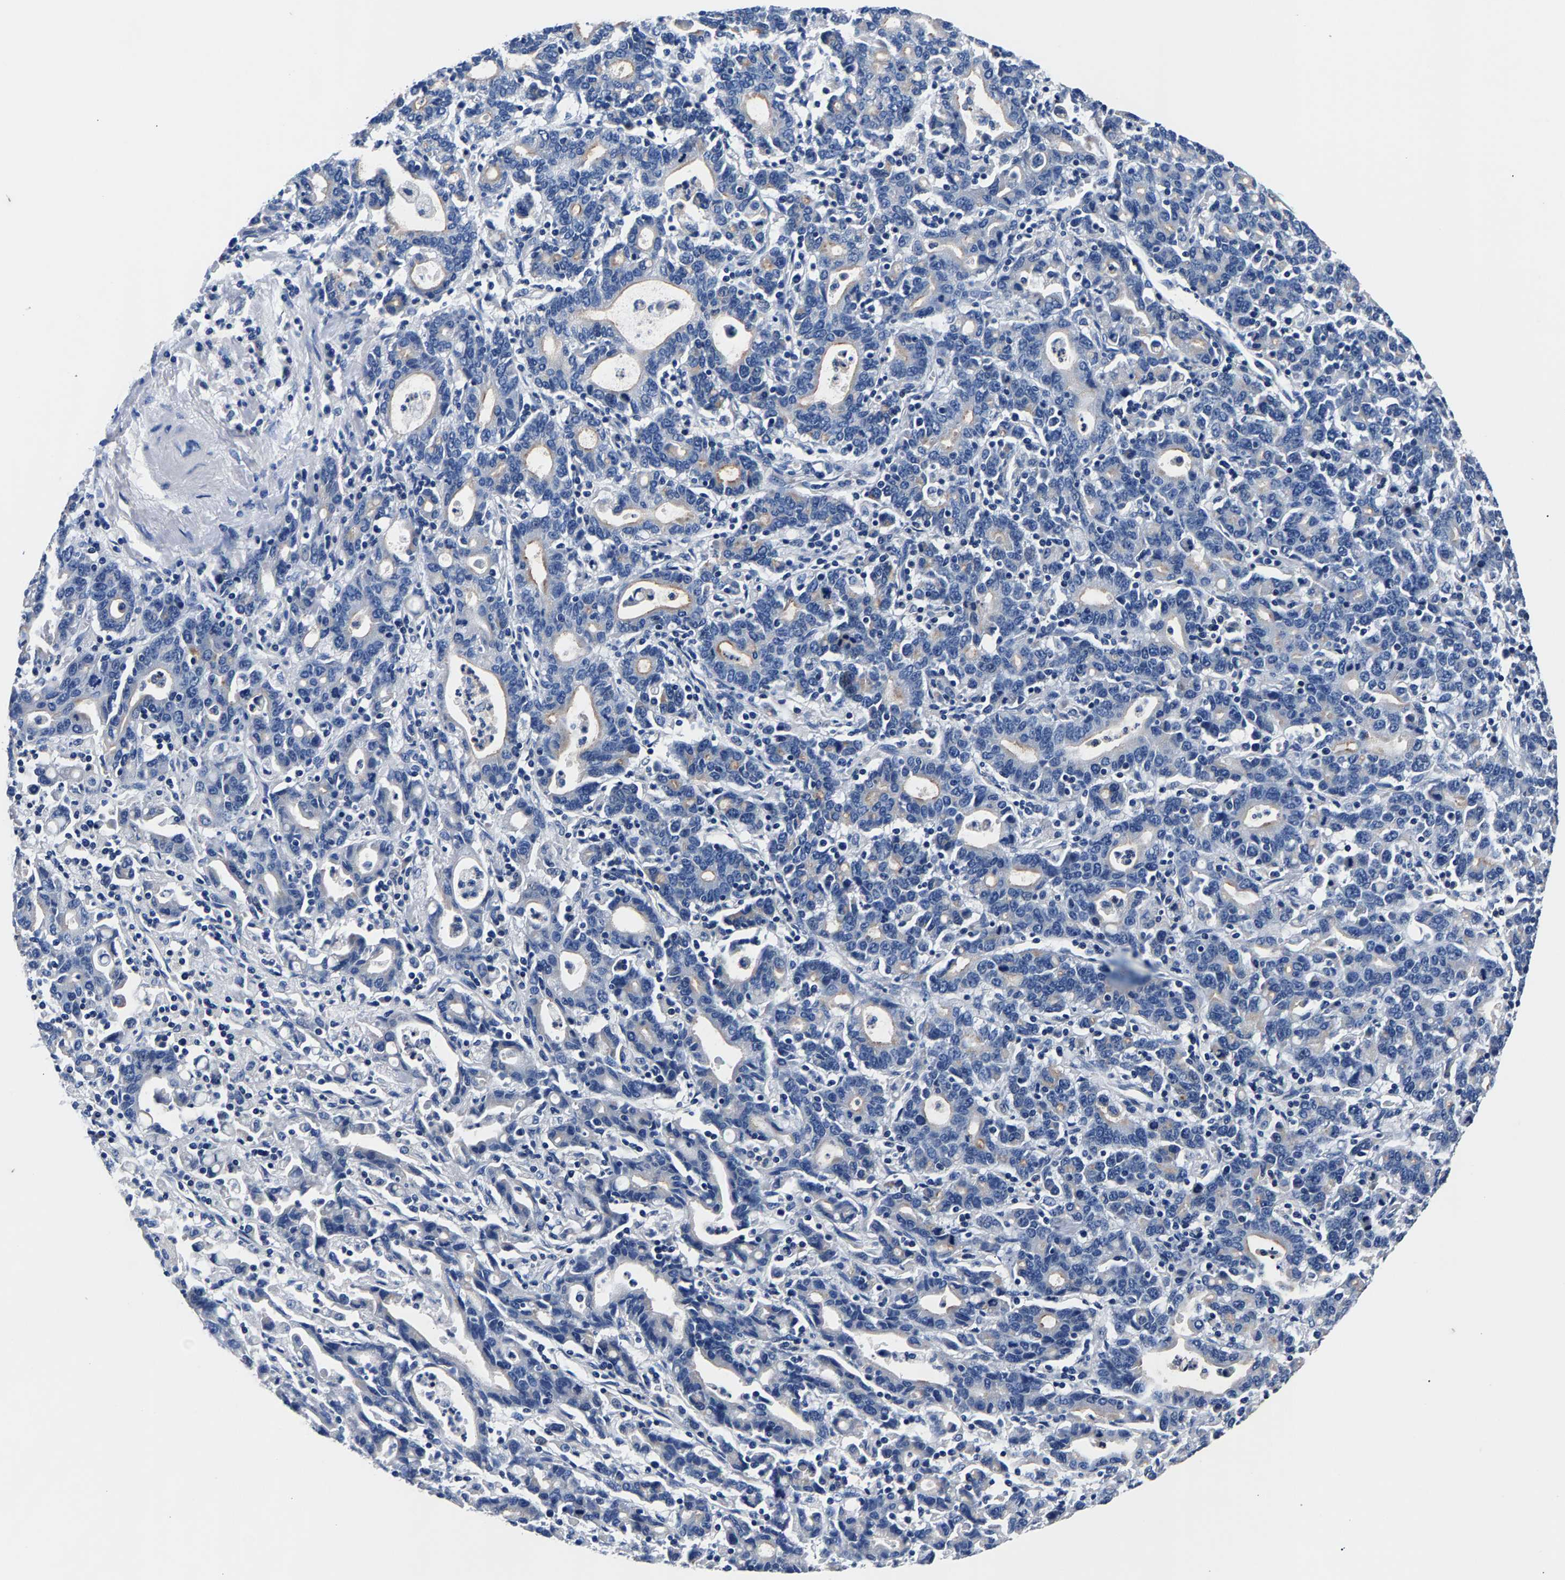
{"staining": {"intensity": "negative", "quantity": "none", "location": "none"}, "tissue": "stomach cancer", "cell_type": "Tumor cells", "image_type": "cancer", "snomed": [{"axis": "morphology", "description": "Adenocarcinoma, NOS"}, {"axis": "topography", "description": "Stomach, upper"}], "caption": "Protein analysis of stomach cancer demonstrates no significant staining in tumor cells.", "gene": "PHF24", "patient": {"sex": "male", "age": 69}}